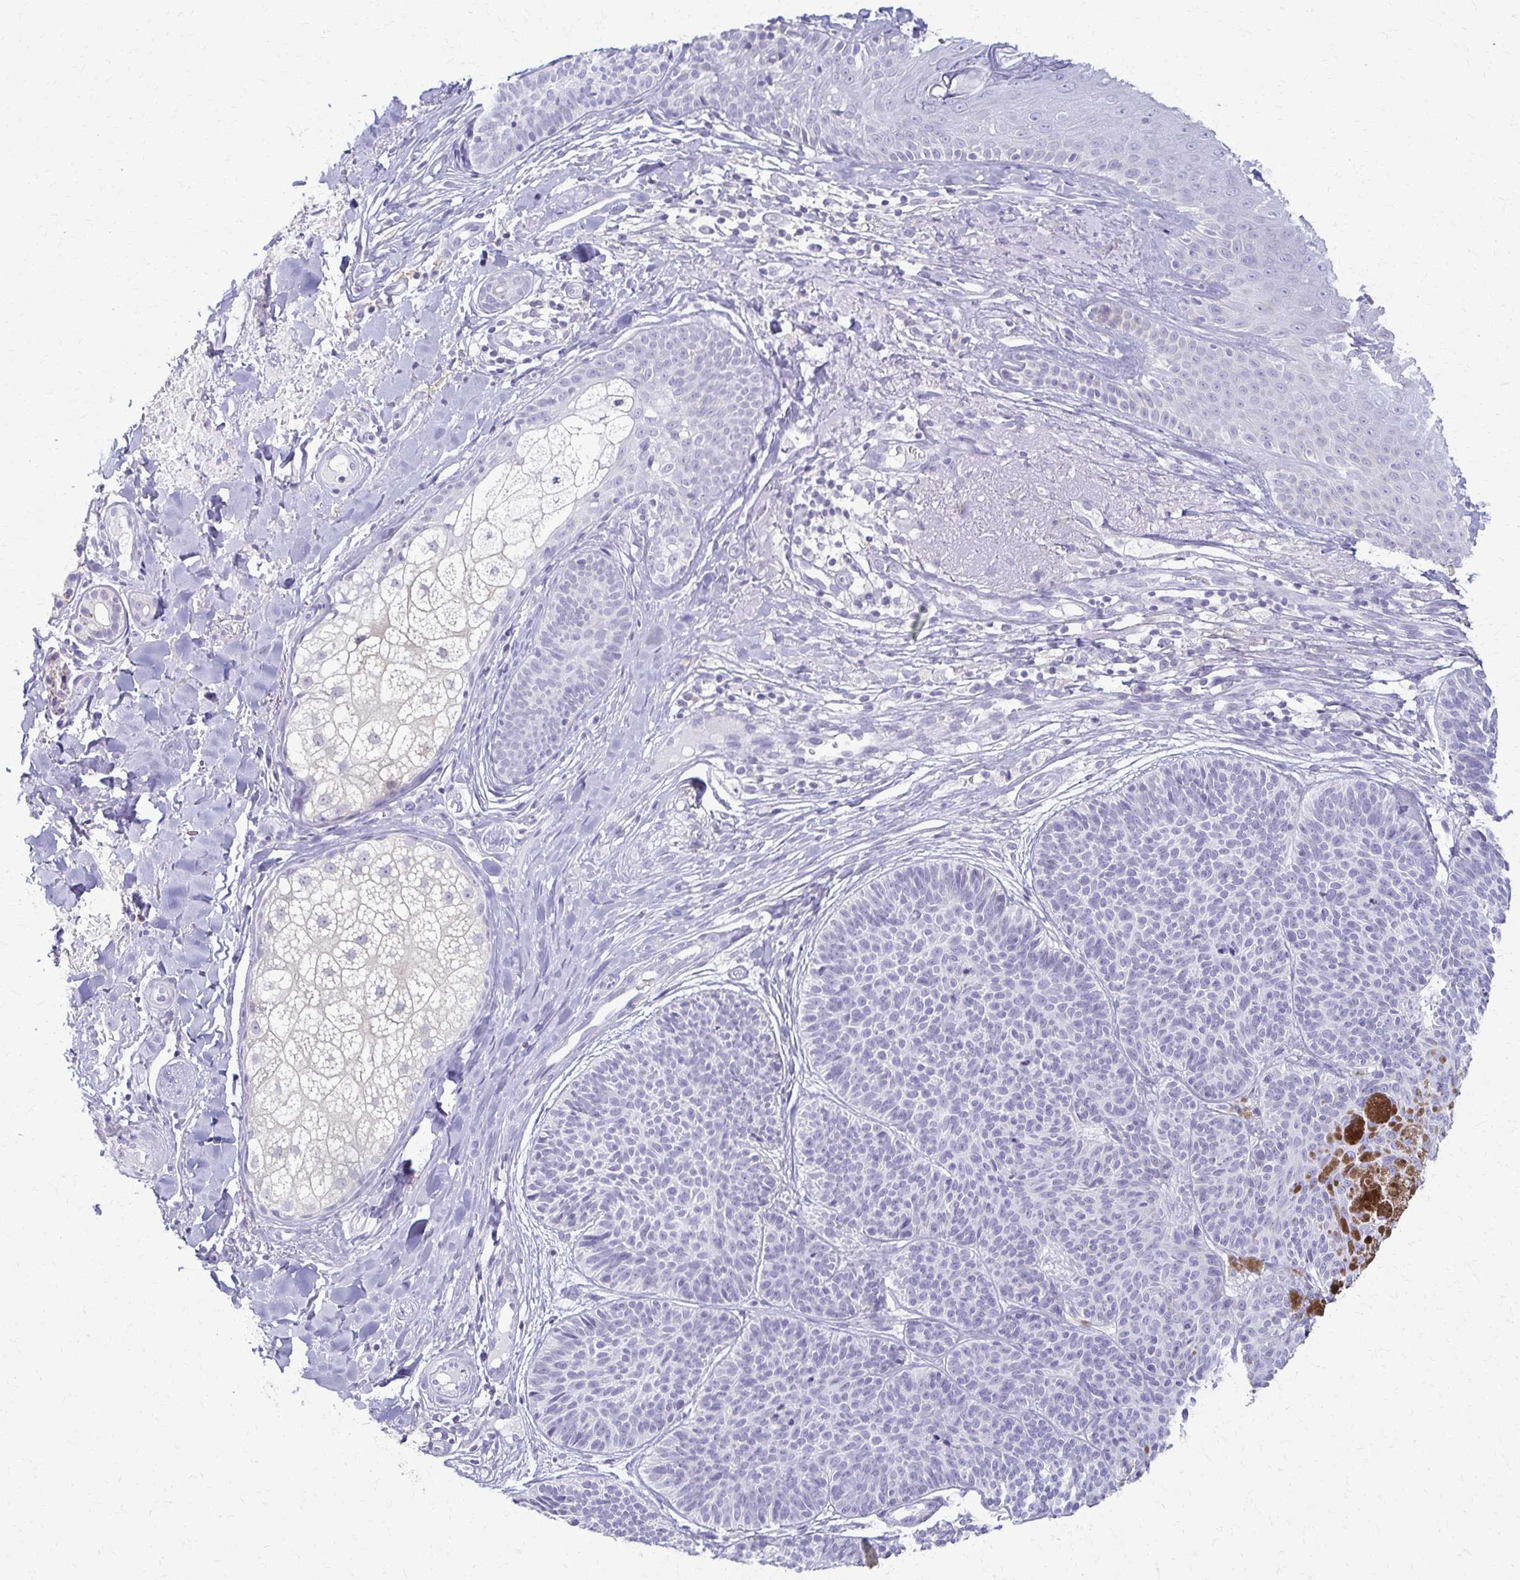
{"staining": {"intensity": "negative", "quantity": "none", "location": "none"}, "tissue": "skin cancer", "cell_type": "Tumor cells", "image_type": "cancer", "snomed": [{"axis": "morphology", "description": "Basal cell carcinoma"}, {"axis": "topography", "description": "Skin"}], "caption": "Immunohistochemistry image of skin cancer stained for a protein (brown), which exhibits no positivity in tumor cells.", "gene": "FCGR2B", "patient": {"sex": "male", "age": 82}}